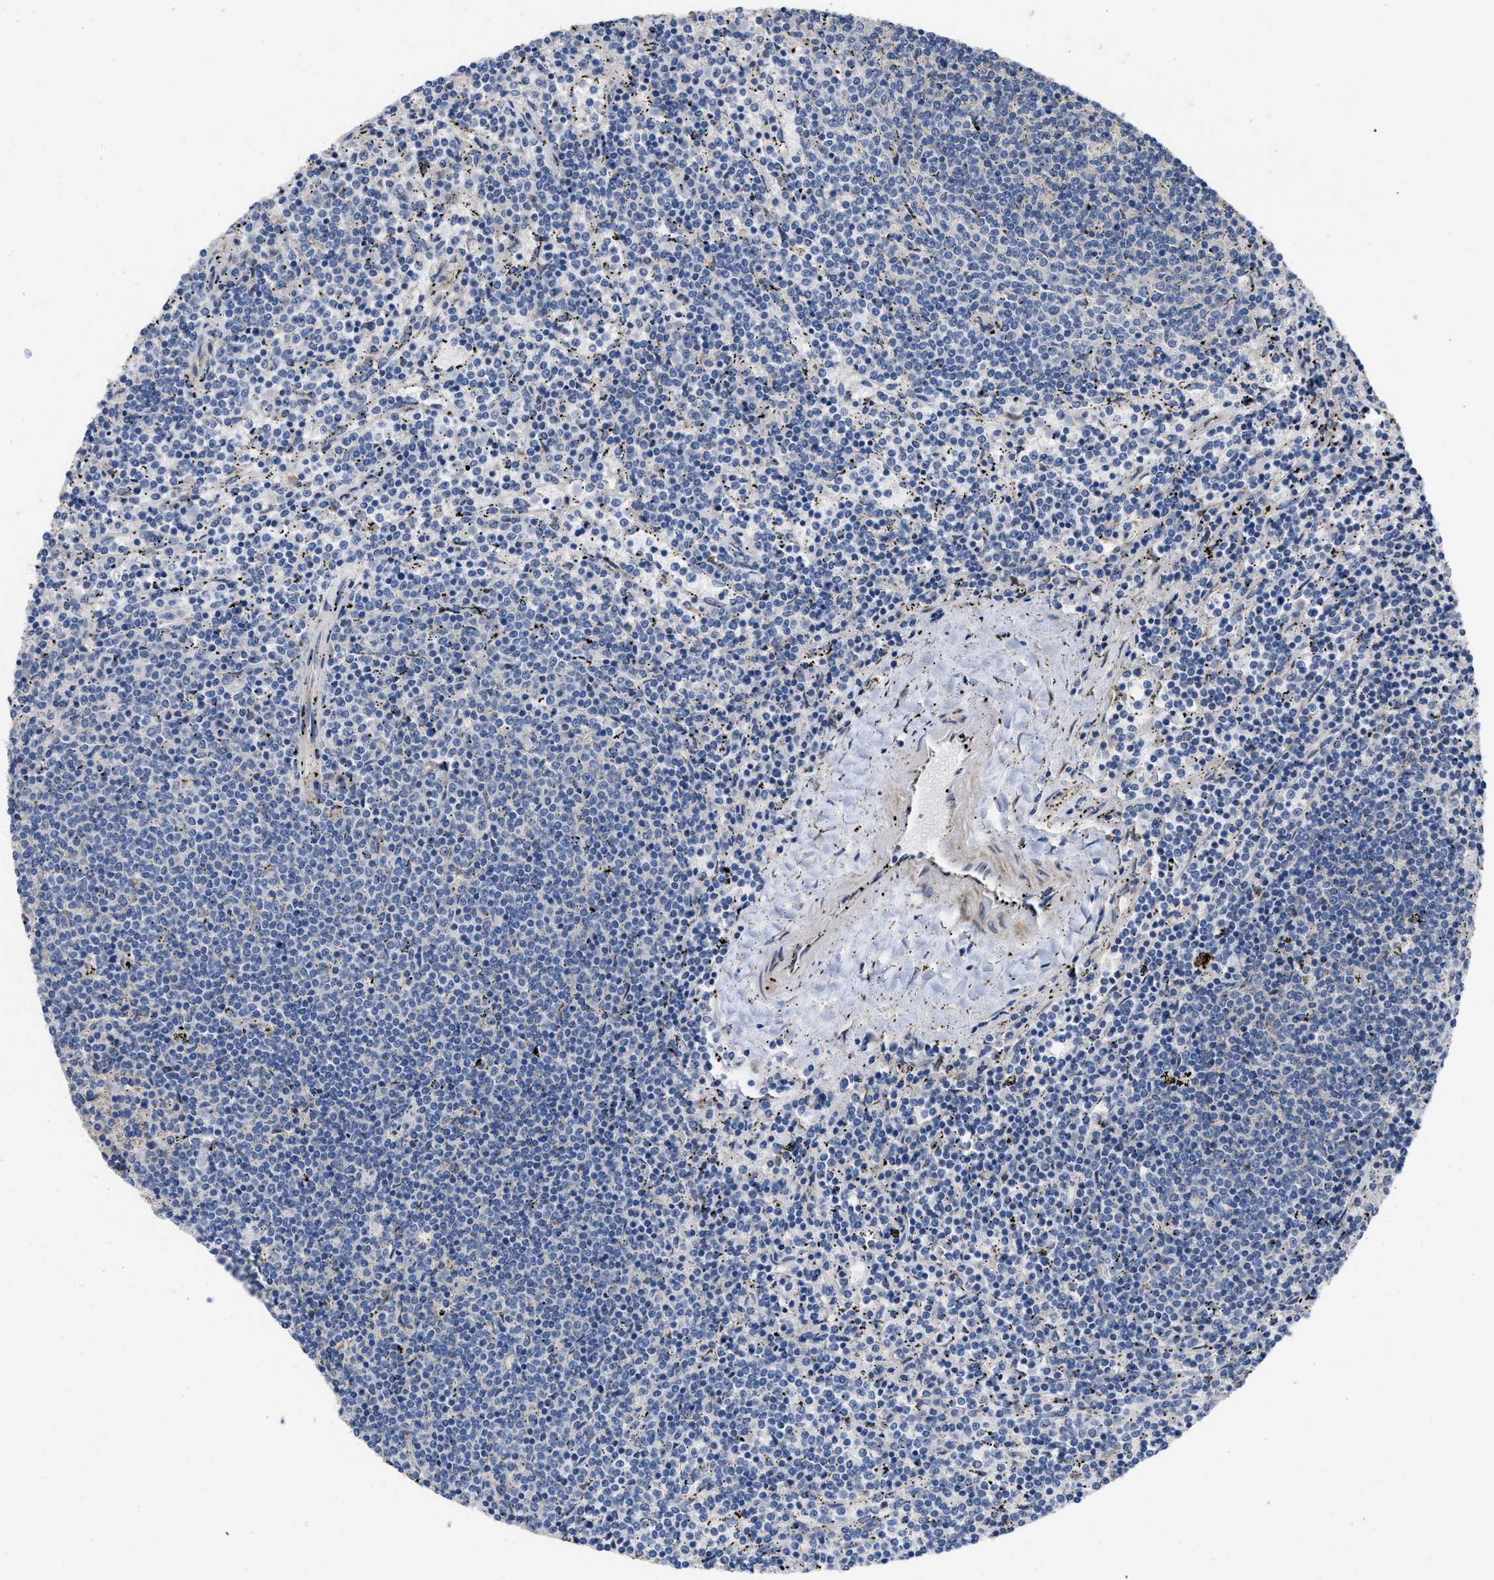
{"staining": {"intensity": "negative", "quantity": "none", "location": "none"}, "tissue": "lymphoma", "cell_type": "Tumor cells", "image_type": "cancer", "snomed": [{"axis": "morphology", "description": "Malignant lymphoma, non-Hodgkin's type, Low grade"}, {"axis": "topography", "description": "Spleen"}], "caption": "Tumor cells are negative for protein expression in human malignant lymphoma, non-Hodgkin's type (low-grade).", "gene": "CDPF1", "patient": {"sex": "female", "age": 50}}